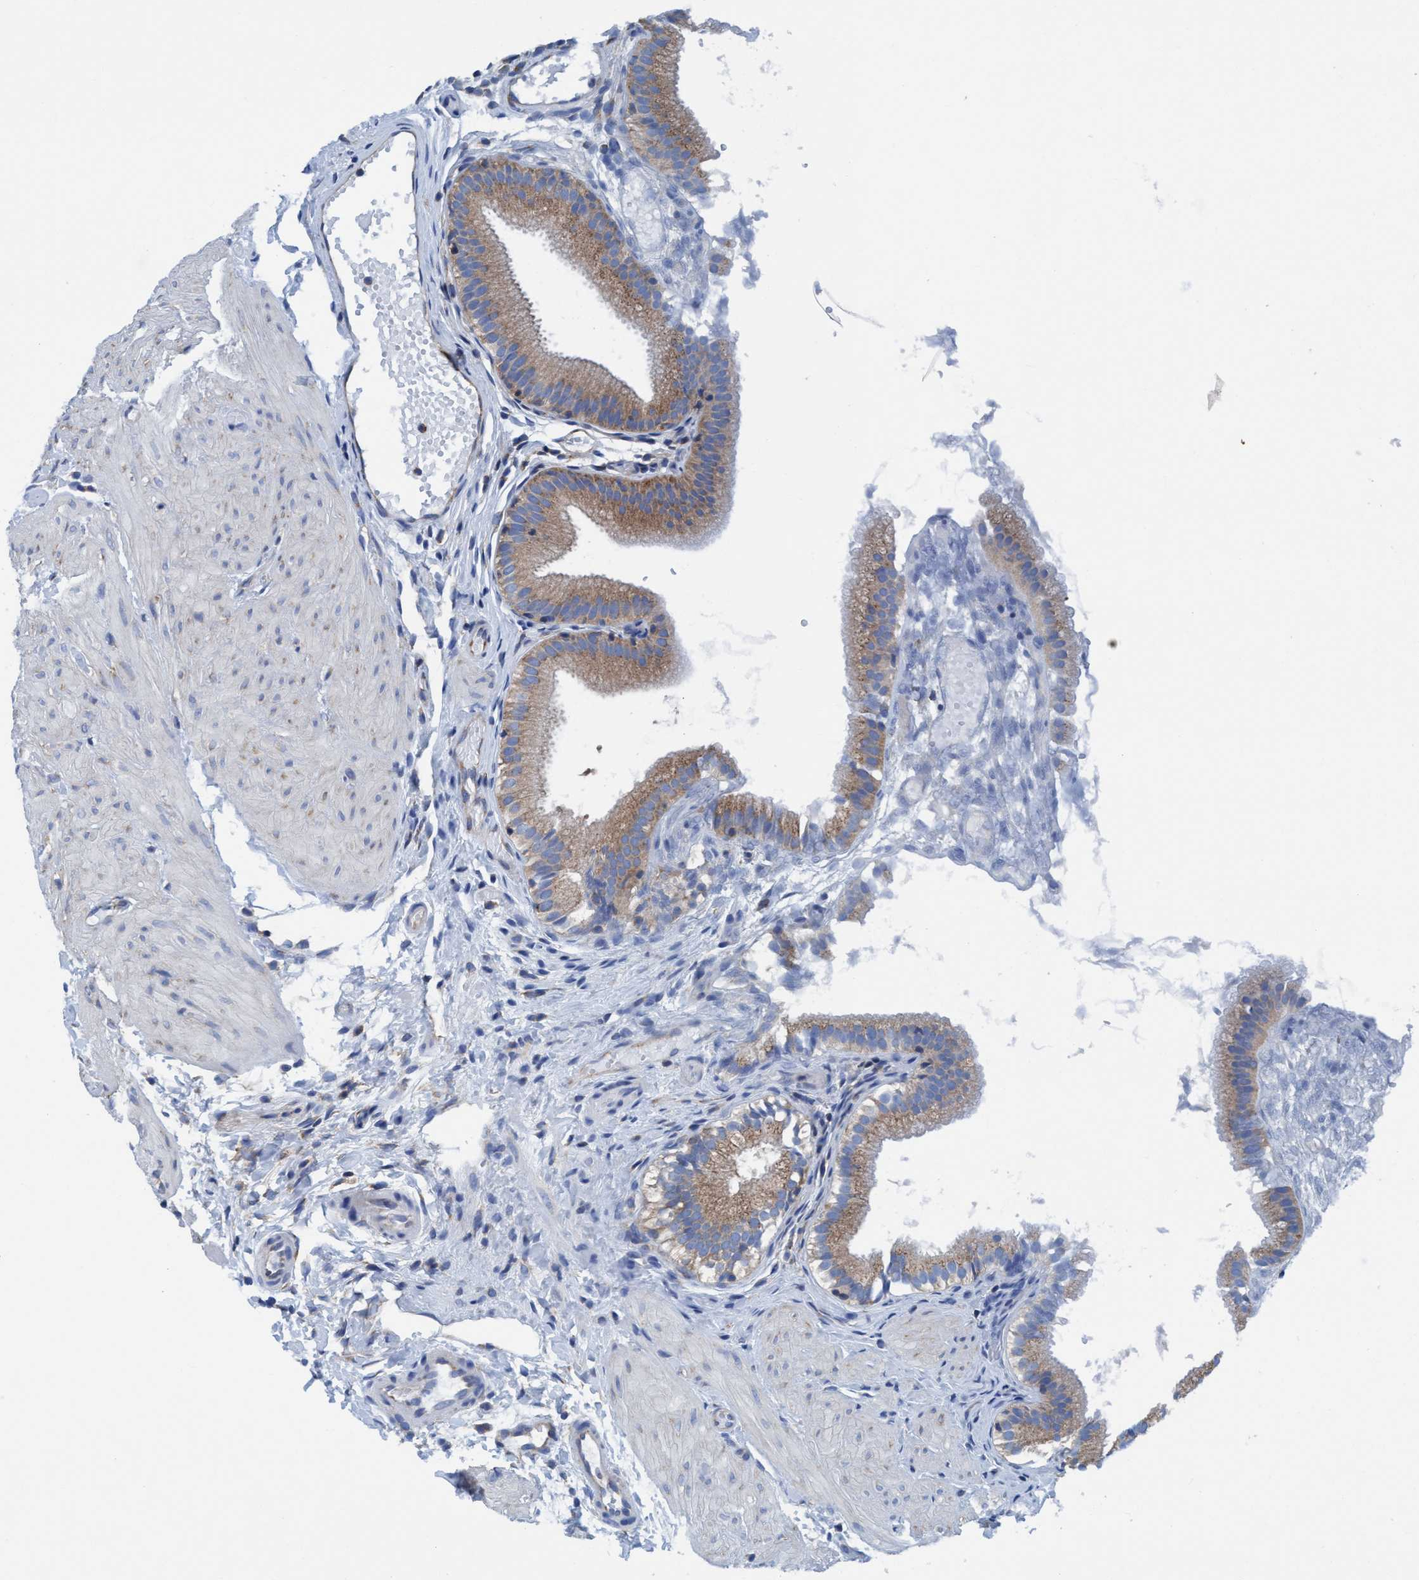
{"staining": {"intensity": "moderate", "quantity": ">75%", "location": "cytoplasmic/membranous"}, "tissue": "gallbladder", "cell_type": "Glandular cells", "image_type": "normal", "snomed": [{"axis": "morphology", "description": "Normal tissue, NOS"}, {"axis": "topography", "description": "Gallbladder"}], "caption": "Immunohistochemistry (IHC) of normal human gallbladder reveals medium levels of moderate cytoplasmic/membranous expression in approximately >75% of glandular cells. (DAB IHC with brightfield microscopy, high magnification).", "gene": "NMT1", "patient": {"sex": "female", "age": 26}}